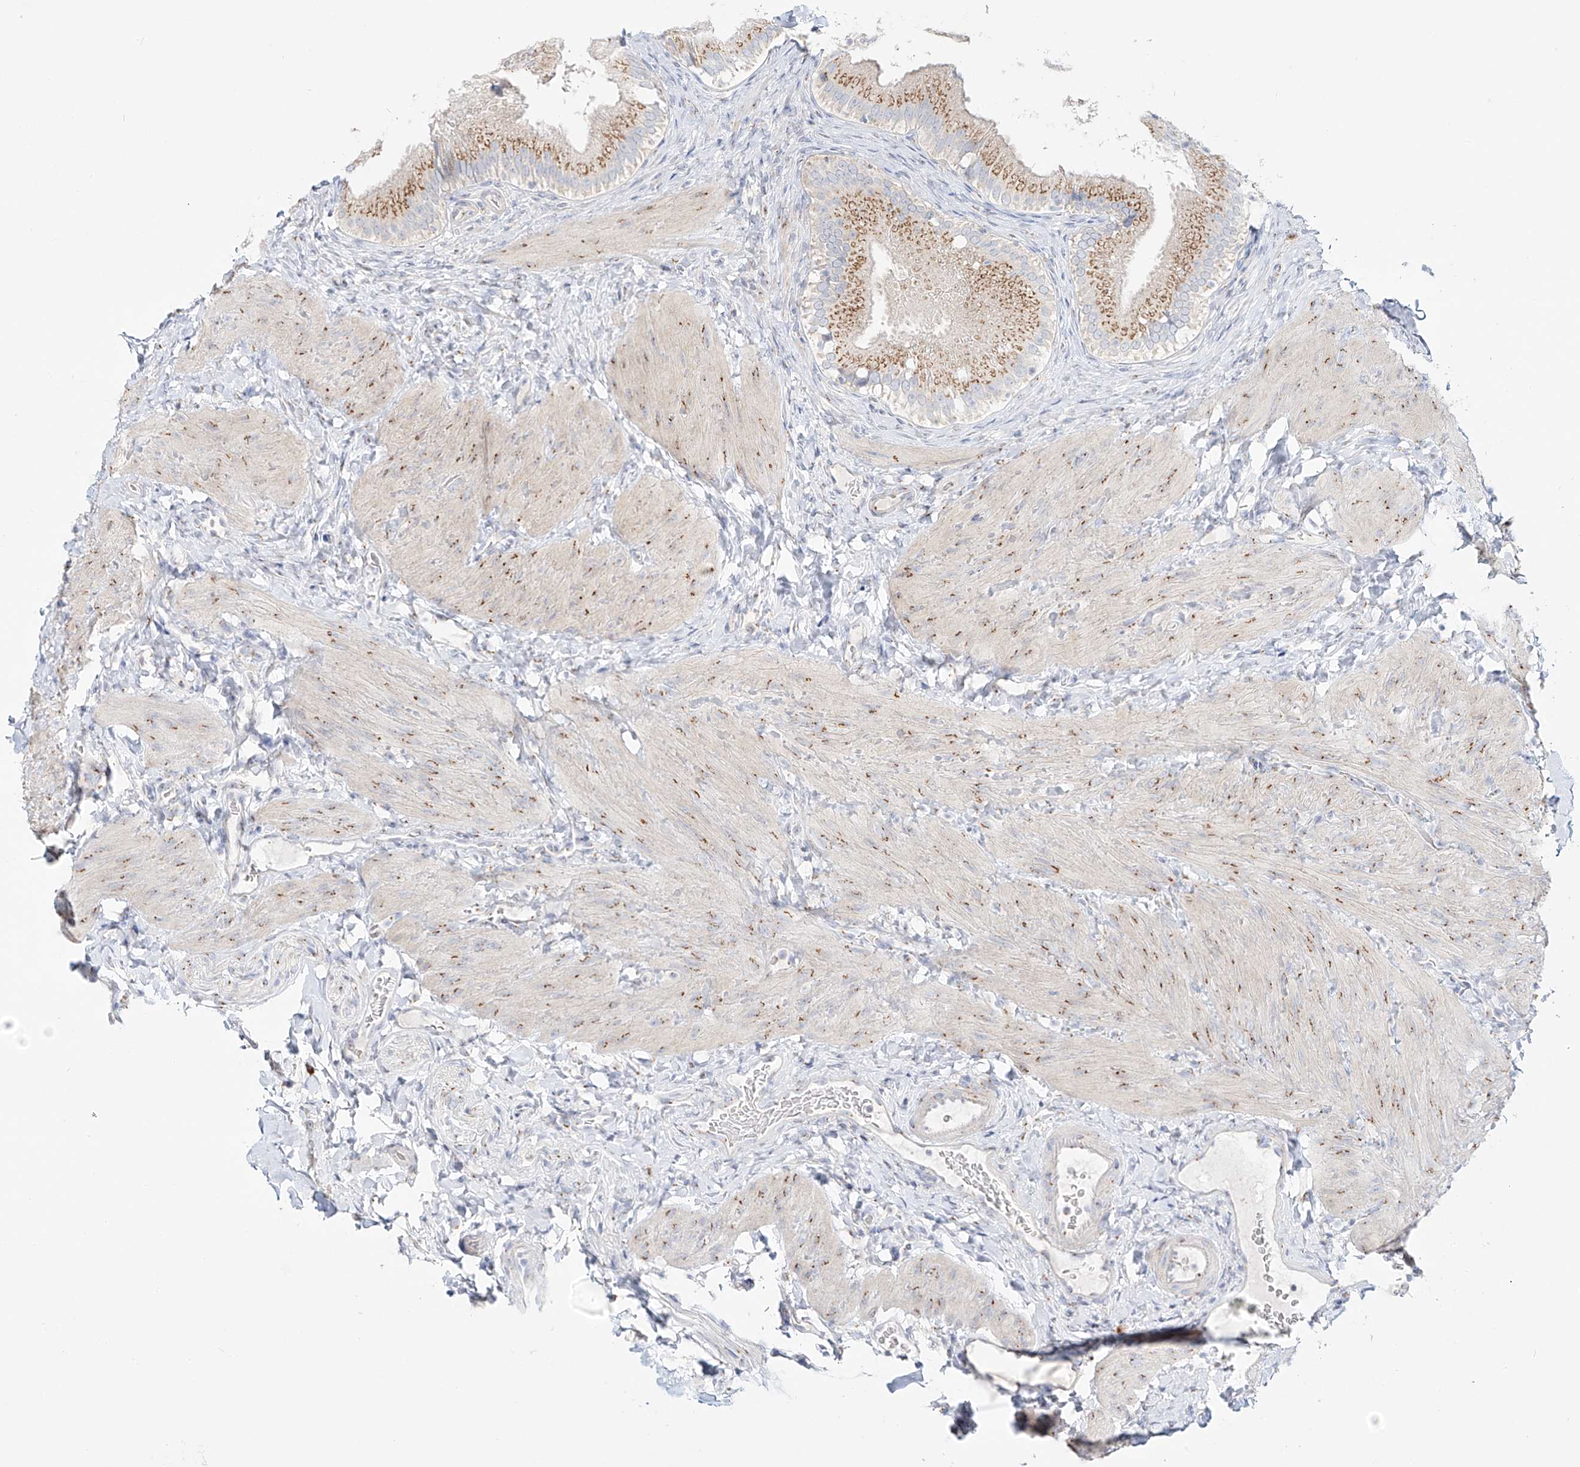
{"staining": {"intensity": "moderate", "quantity": ">75%", "location": "cytoplasmic/membranous"}, "tissue": "gallbladder", "cell_type": "Glandular cells", "image_type": "normal", "snomed": [{"axis": "morphology", "description": "Normal tissue, NOS"}, {"axis": "topography", "description": "Gallbladder"}], "caption": "The histopathology image demonstrates a brown stain indicating the presence of a protein in the cytoplasmic/membranous of glandular cells in gallbladder. The staining was performed using DAB (3,3'-diaminobenzidine), with brown indicating positive protein expression. Nuclei are stained blue with hematoxylin.", "gene": "BSDC1", "patient": {"sex": "female", "age": 30}}